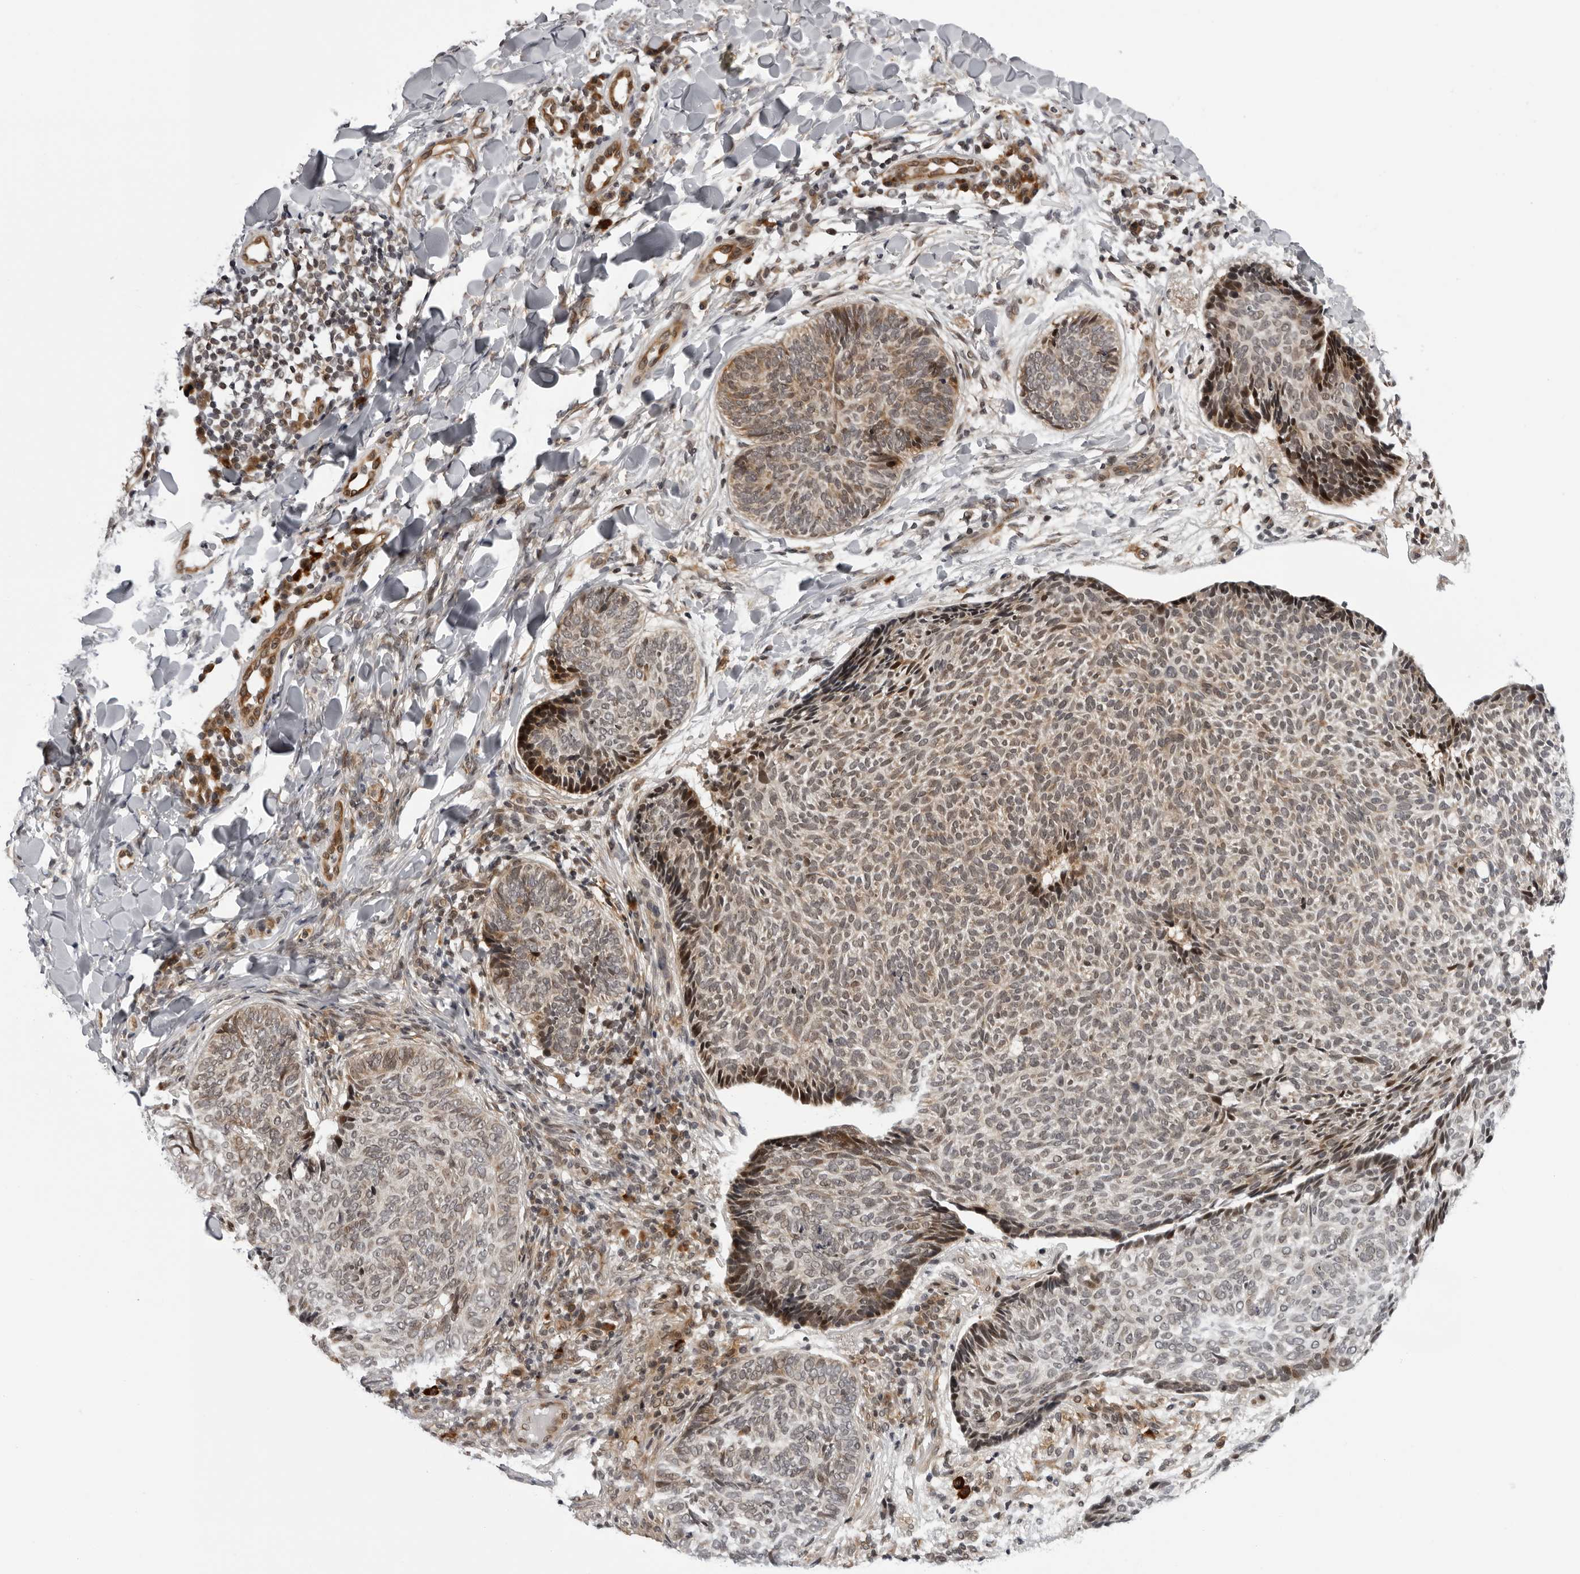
{"staining": {"intensity": "moderate", "quantity": "25%-75%", "location": "cytoplasmic/membranous,nuclear"}, "tissue": "skin cancer", "cell_type": "Tumor cells", "image_type": "cancer", "snomed": [{"axis": "morphology", "description": "Normal tissue, NOS"}, {"axis": "morphology", "description": "Basal cell carcinoma"}, {"axis": "topography", "description": "Skin"}], "caption": "Skin cancer was stained to show a protein in brown. There is medium levels of moderate cytoplasmic/membranous and nuclear staining in approximately 25%-75% of tumor cells.", "gene": "GCSAML", "patient": {"sex": "male", "age": 50}}